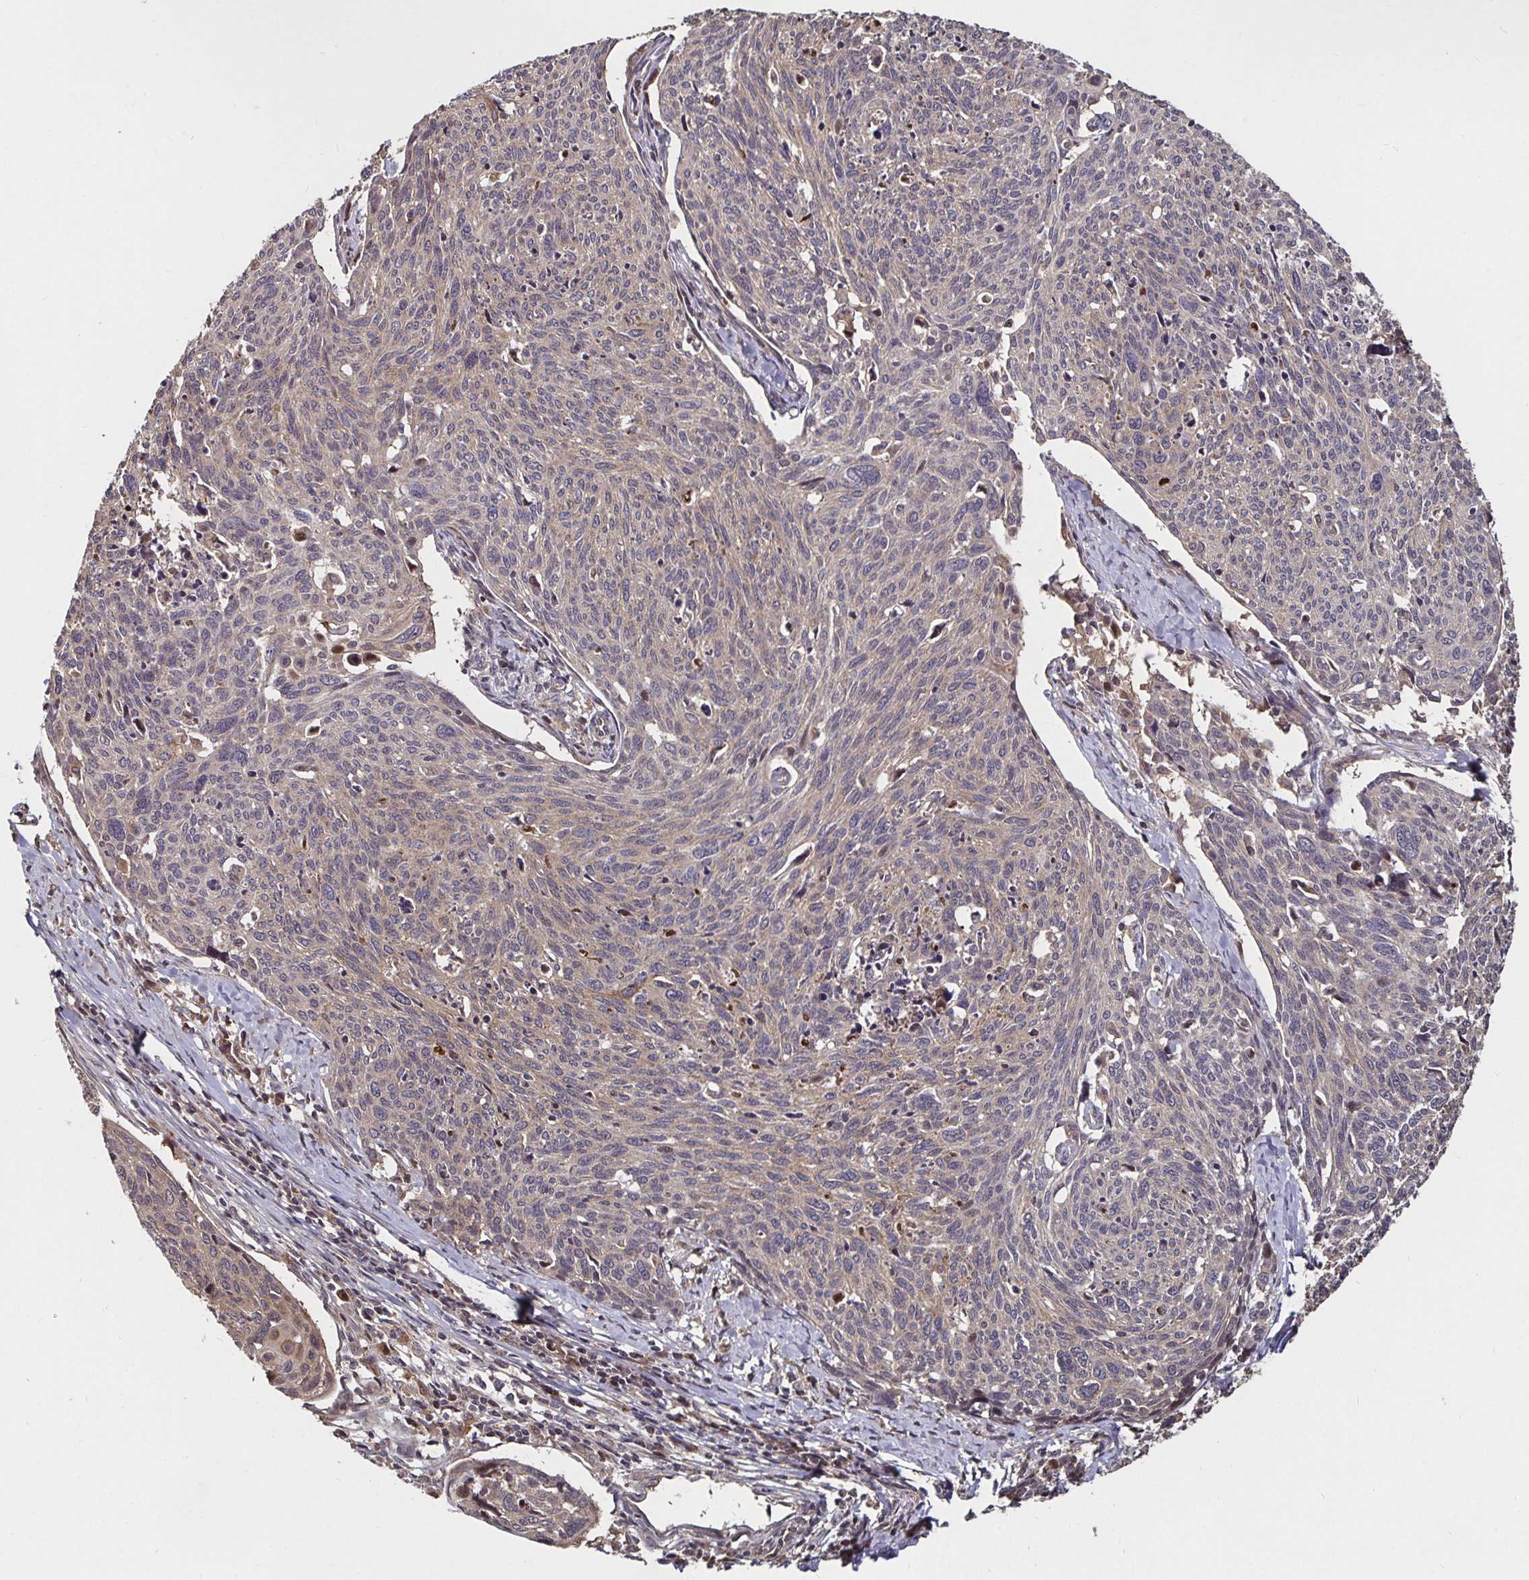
{"staining": {"intensity": "weak", "quantity": "<25%", "location": "cytoplasmic/membranous"}, "tissue": "cervical cancer", "cell_type": "Tumor cells", "image_type": "cancer", "snomed": [{"axis": "morphology", "description": "Squamous cell carcinoma, NOS"}, {"axis": "topography", "description": "Cervix"}], "caption": "Immunohistochemistry image of human cervical cancer (squamous cell carcinoma) stained for a protein (brown), which reveals no expression in tumor cells. (Brightfield microscopy of DAB immunohistochemistry at high magnification).", "gene": "SMYD3", "patient": {"sex": "female", "age": 49}}